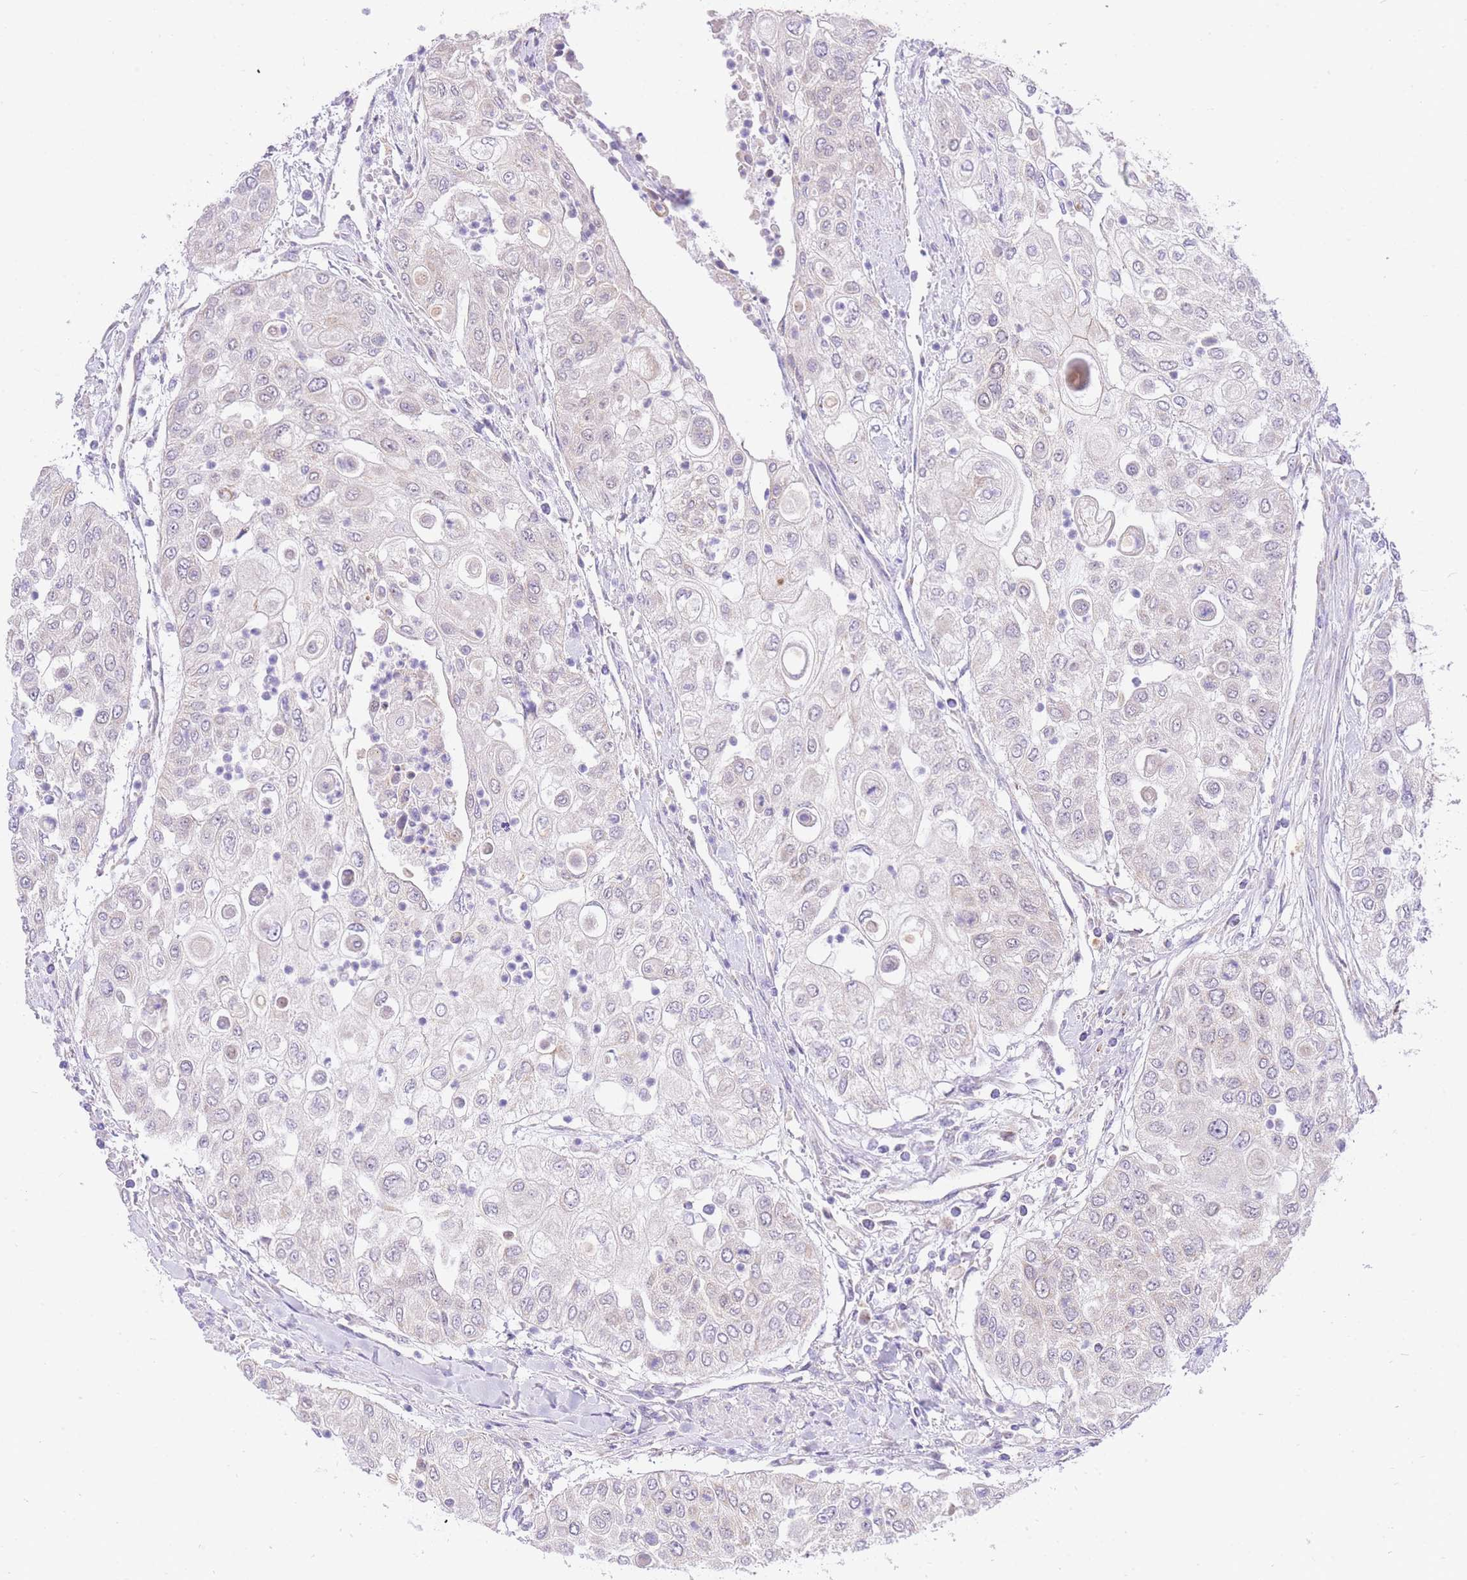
{"staining": {"intensity": "negative", "quantity": "none", "location": "none"}, "tissue": "urothelial cancer", "cell_type": "Tumor cells", "image_type": "cancer", "snomed": [{"axis": "morphology", "description": "Urothelial carcinoma, High grade"}, {"axis": "topography", "description": "Urinary bladder"}], "caption": "This is an immunohistochemistry (IHC) photomicrograph of human urothelial cancer. There is no staining in tumor cells.", "gene": "UBXN7", "patient": {"sex": "female", "age": 79}}